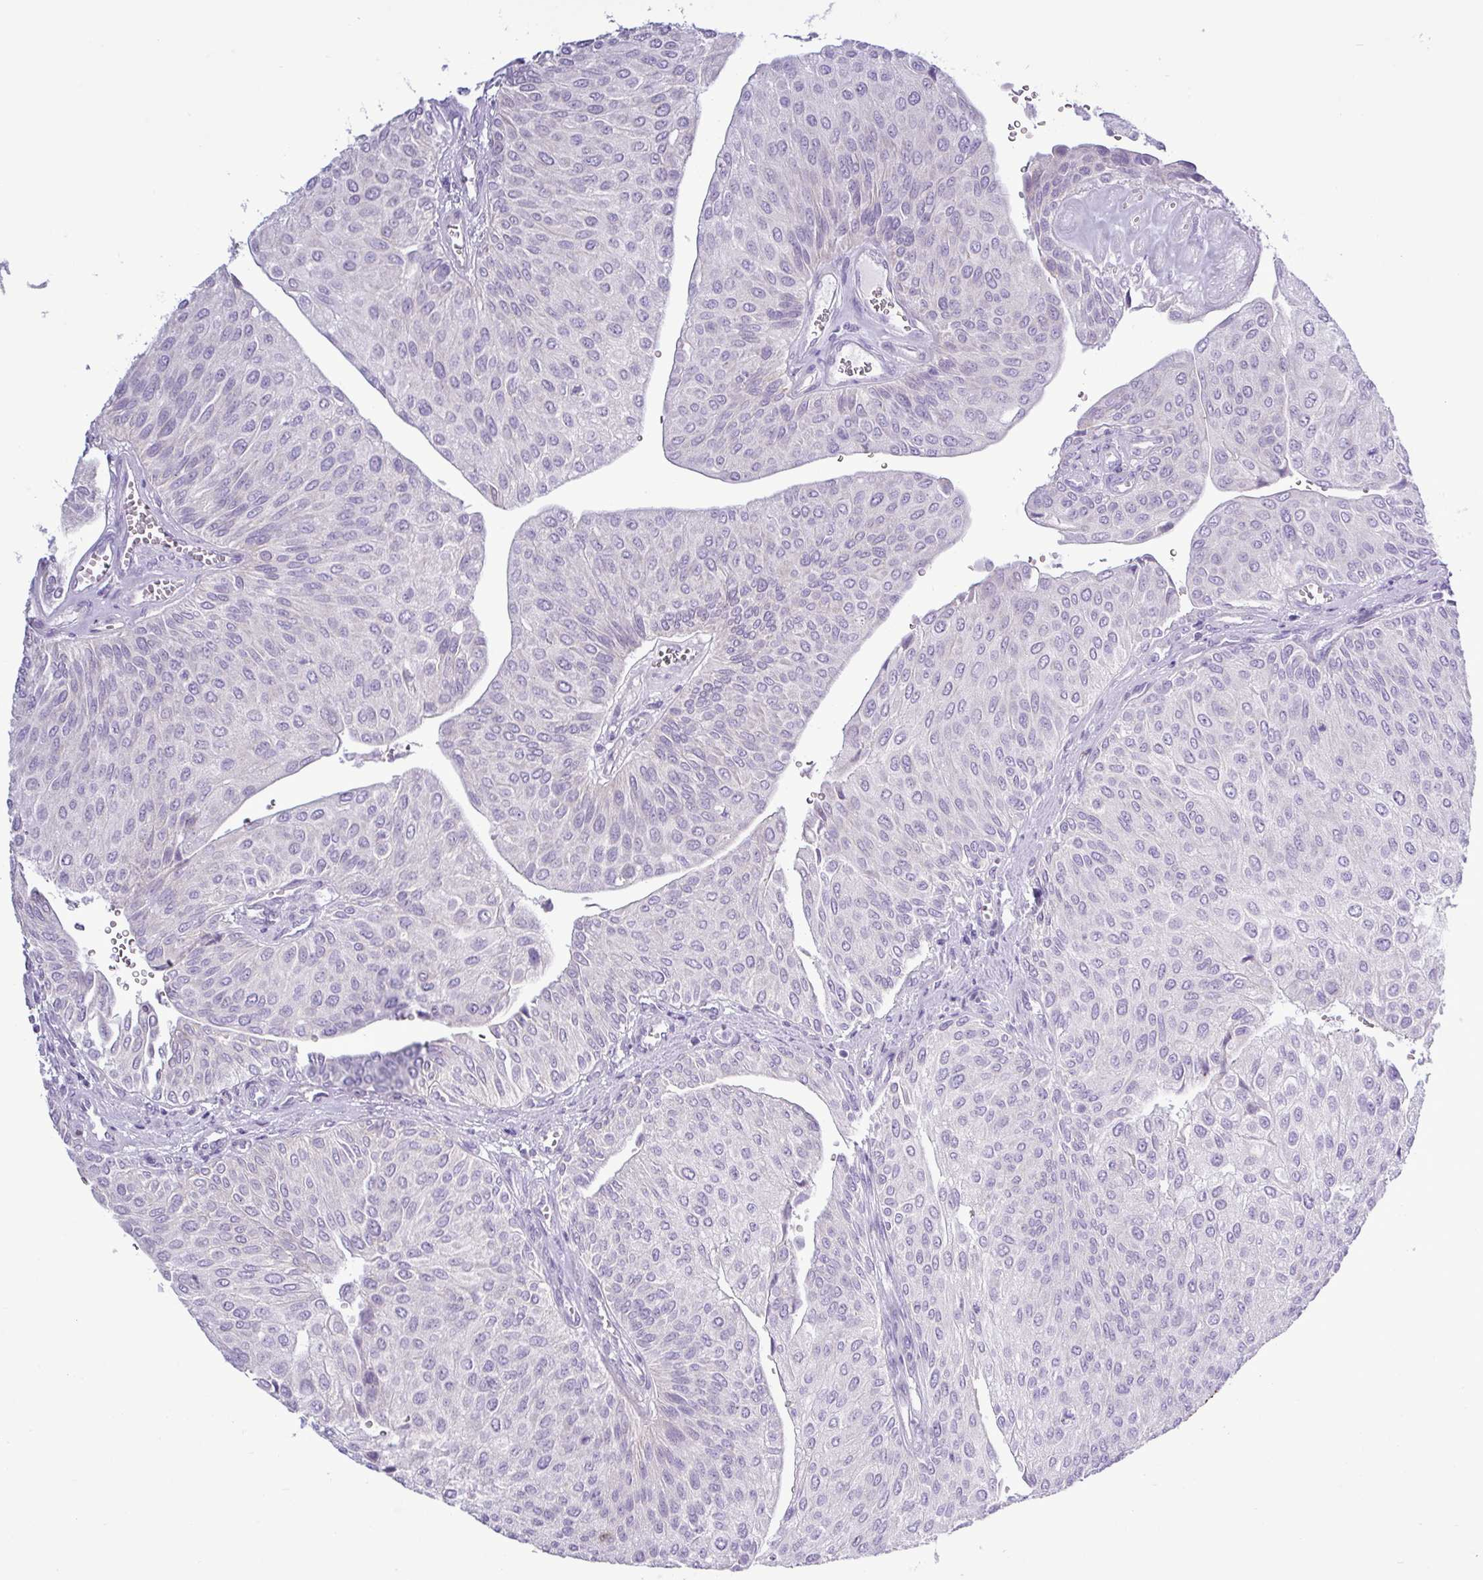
{"staining": {"intensity": "negative", "quantity": "none", "location": "none"}, "tissue": "urothelial cancer", "cell_type": "Tumor cells", "image_type": "cancer", "snomed": [{"axis": "morphology", "description": "Urothelial carcinoma, NOS"}, {"axis": "topography", "description": "Urinary bladder"}], "caption": "Immunohistochemistry micrograph of neoplastic tissue: urothelial cancer stained with DAB exhibits no significant protein expression in tumor cells.", "gene": "ALDH3A1", "patient": {"sex": "male", "age": 67}}